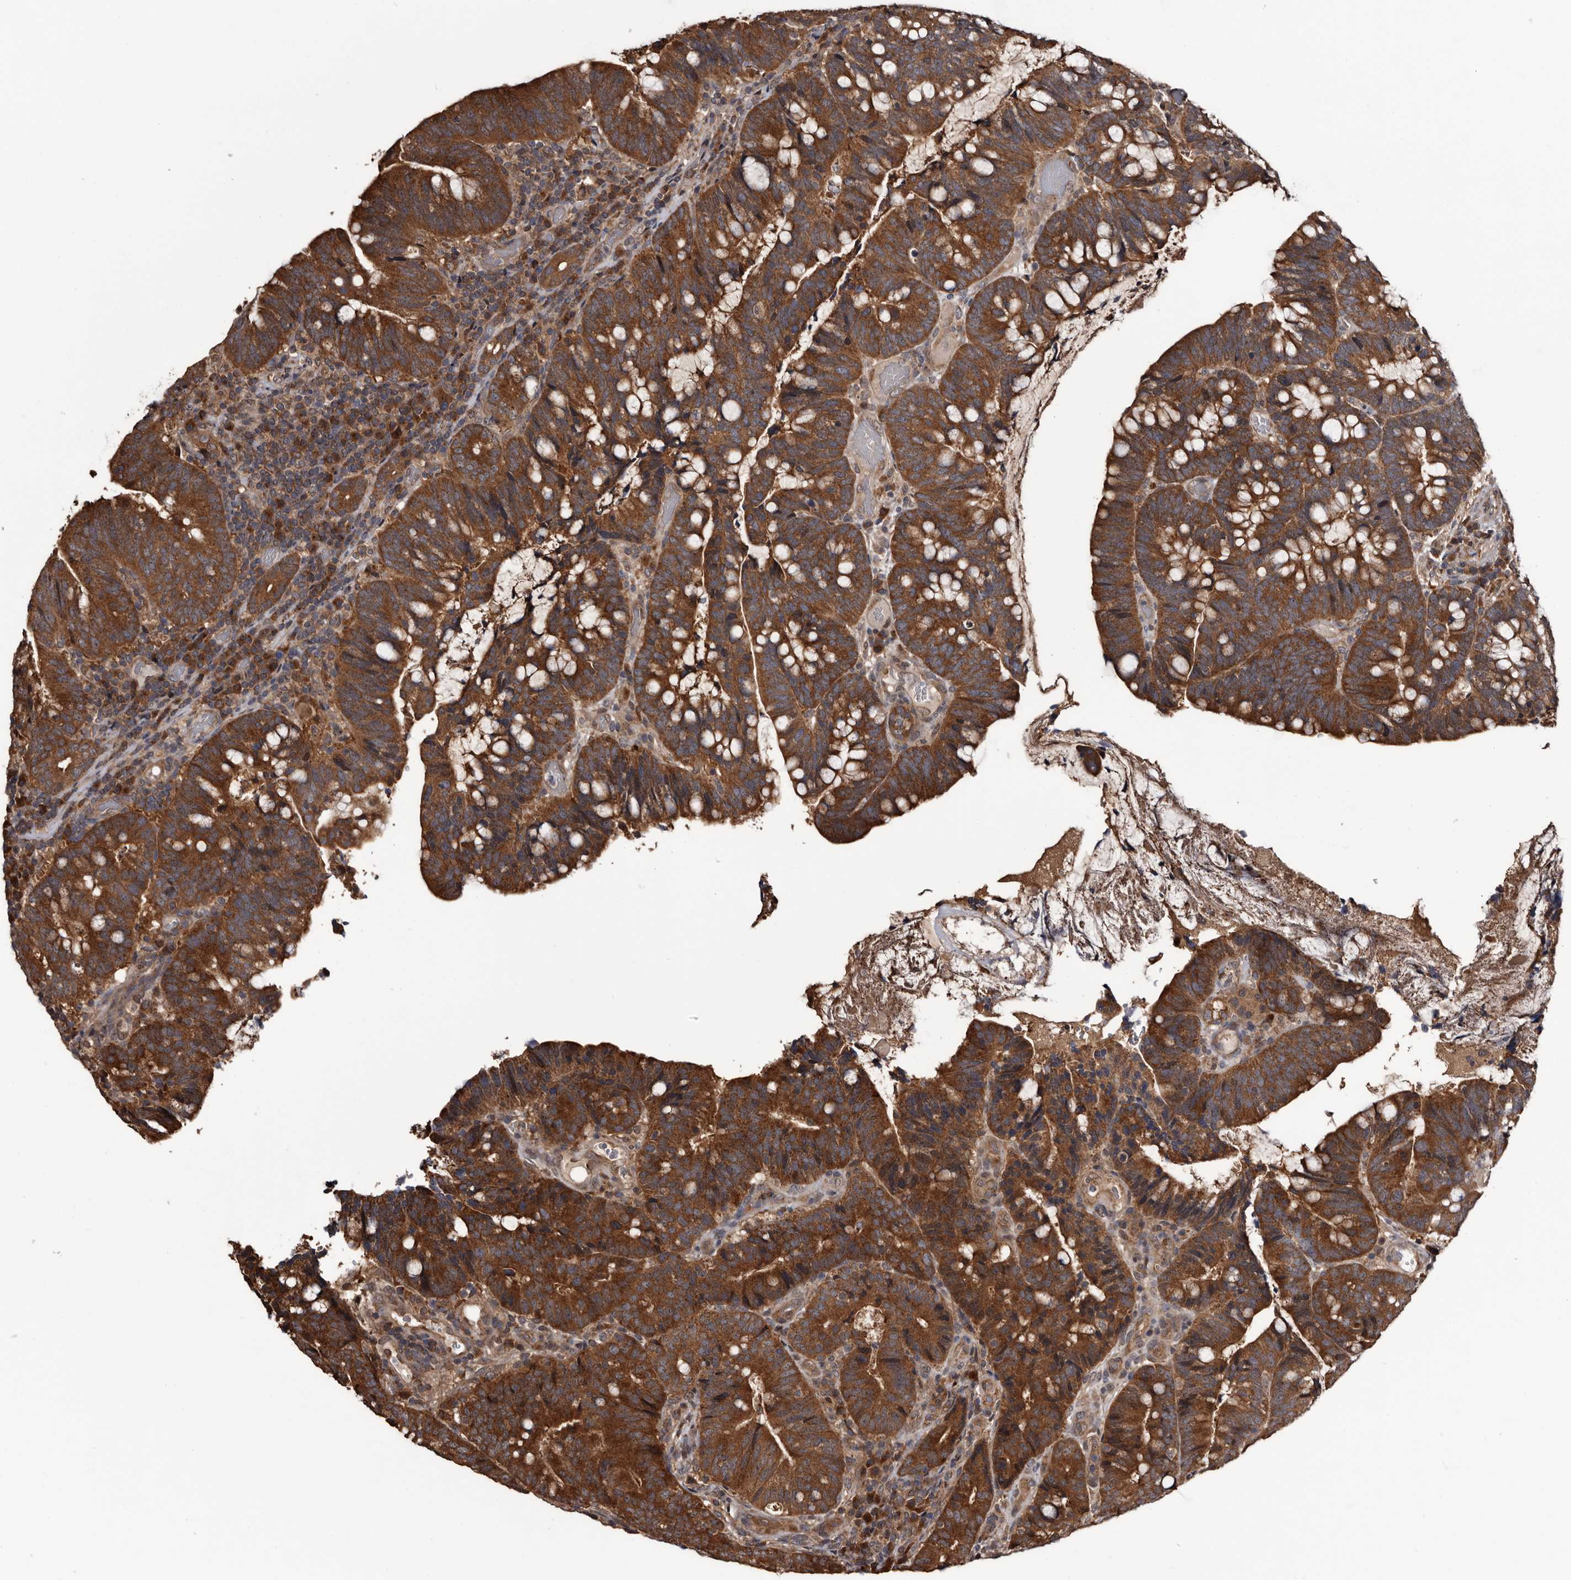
{"staining": {"intensity": "strong", "quantity": ">75%", "location": "cytoplasmic/membranous"}, "tissue": "colorectal cancer", "cell_type": "Tumor cells", "image_type": "cancer", "snomed": [{"axis": "morphology", "description": "Adenocarcinoma, NOS"}, {"axis": "topography", "description": "Colon"}], "caption": "Strong cytoplasmic/membranous protein staining is identified in approximately >75% of tumor cells in adenocarcinoma (colorectal).", "gene": "TTI2", "patient": {"sex": "female", "age": 66}}